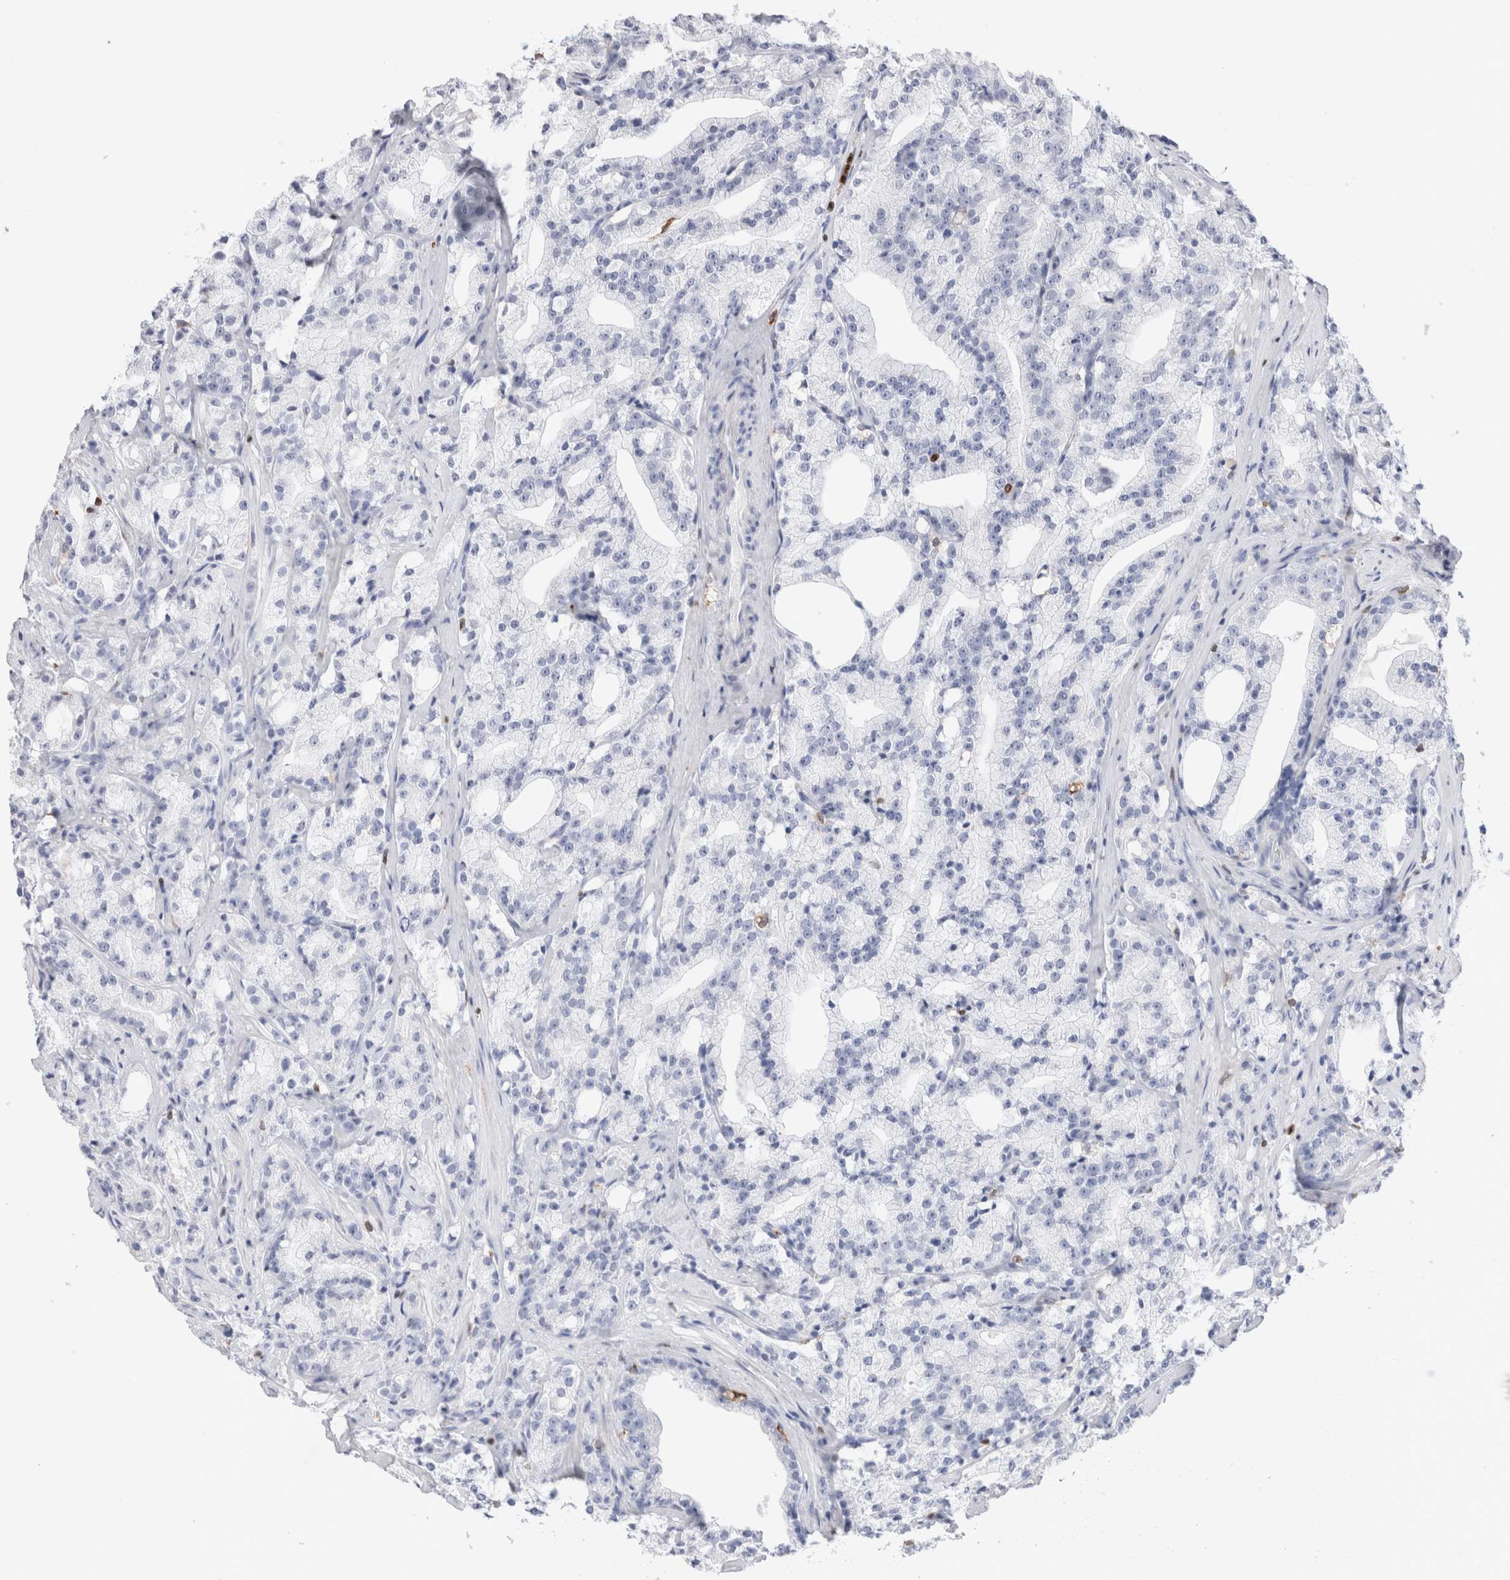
{"staining": {"intensity": "negative", "quantity": "none", "location": "none"}, "tissue": "prostate cancer", "cell_type": "Tumor cells", "image_type": "cancer", "snomed": [{"axis": "morphology", "description": "Adenocarcinoma, High grade"}, {"axis": "topography", "description": "Prostate"}], "caption": "DAB immunohistochemical staining of human prostate cancer demonstrates no significant positivity in tumor cells.", "gene": "ALOX5AP", "patient": {"sex": "male", "age": 64}}